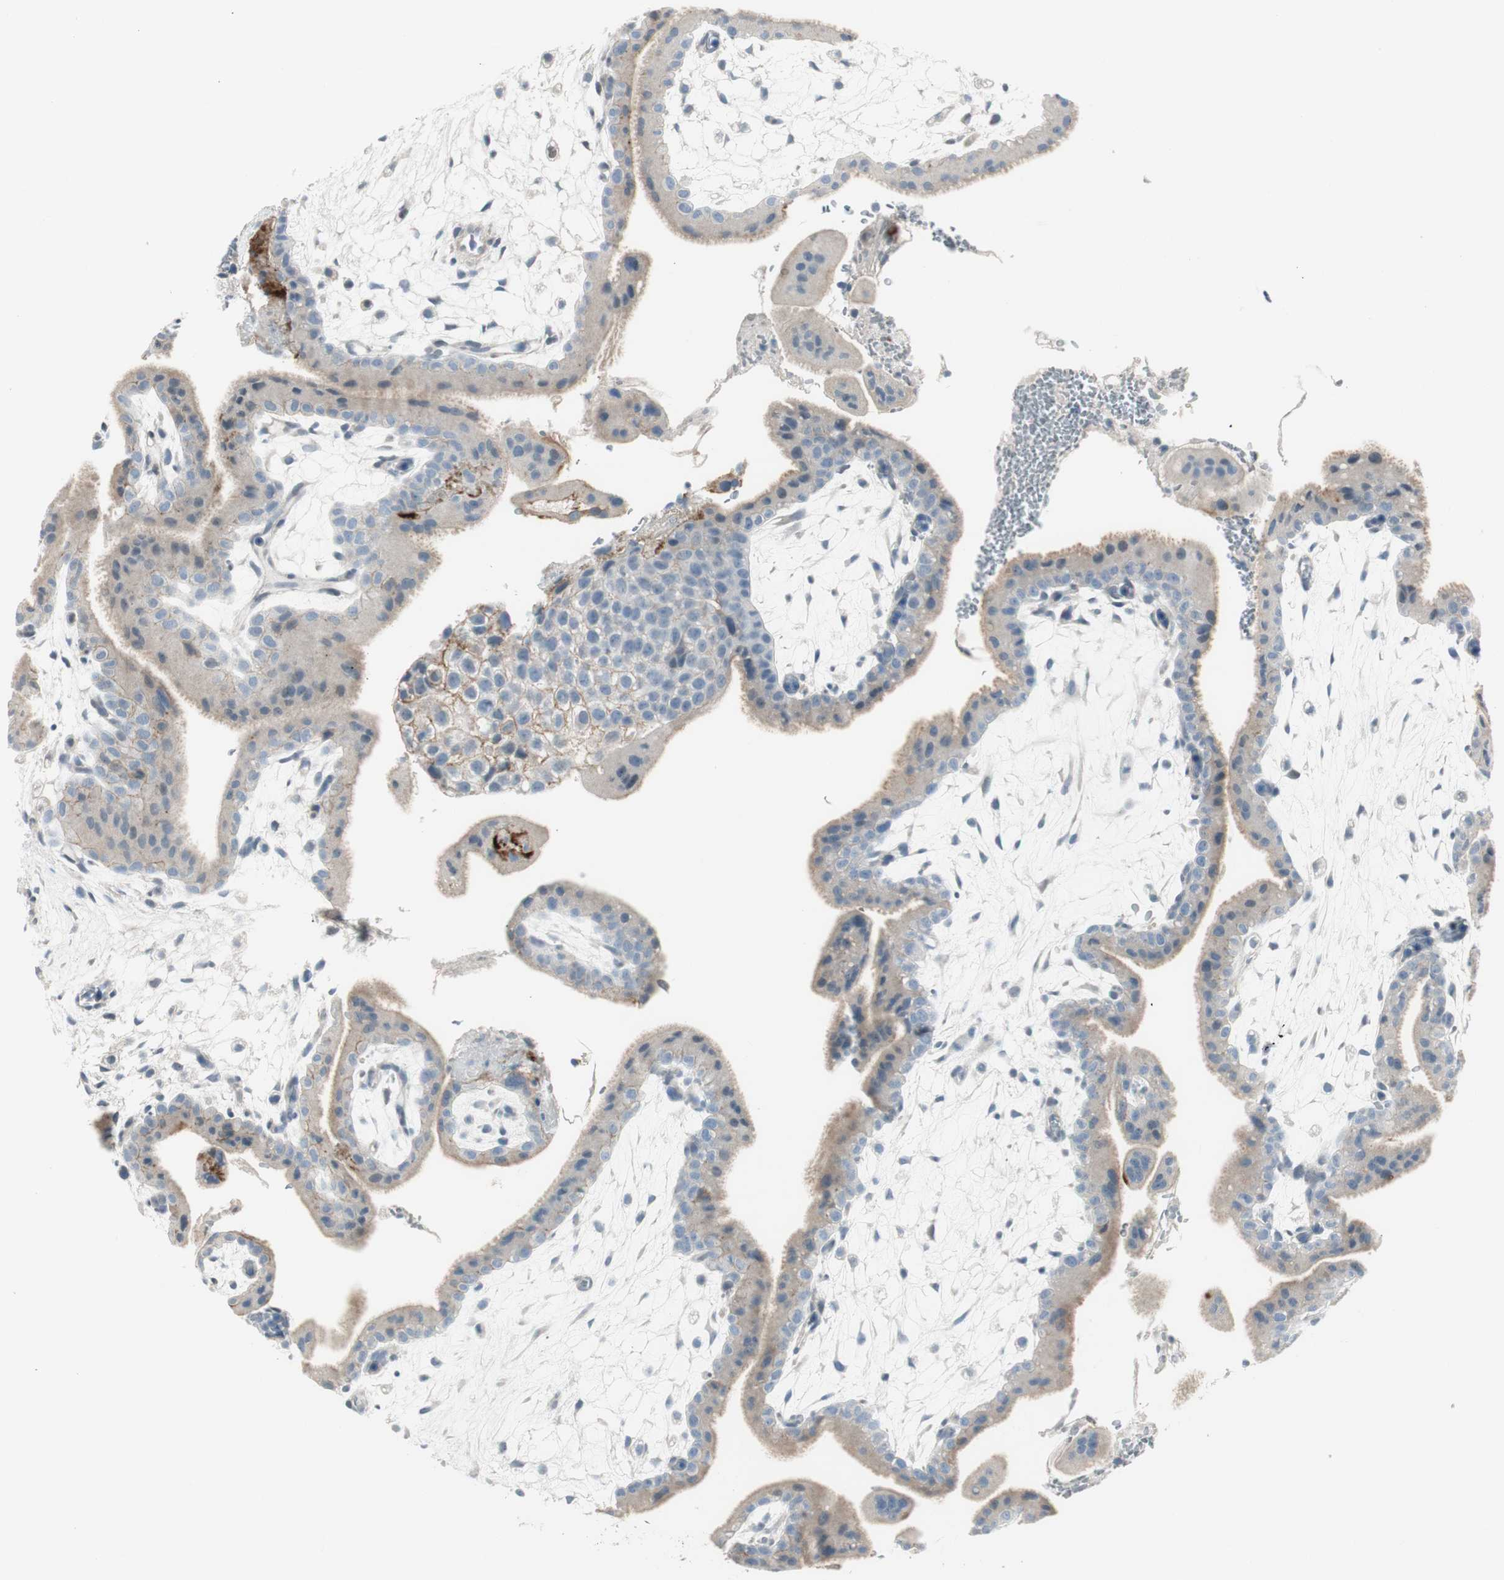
{"staining": {"intensity": "negative", "quantity": "none", "location": "none"}, "tissue": "placenta", "cell_type": "Decidual cells", "image_type": "normal", "snomed": [{"axis": "morphology", "description": "Normal tissue, NOS"}, {"axis": "topography", "description": "Placenta"}], "caption": "Human placenta stained for a protein using IHC exhibits no staining in decidual cells.", "gene": "EVA1A", "patient": {"sex": "female", "age": 35}}